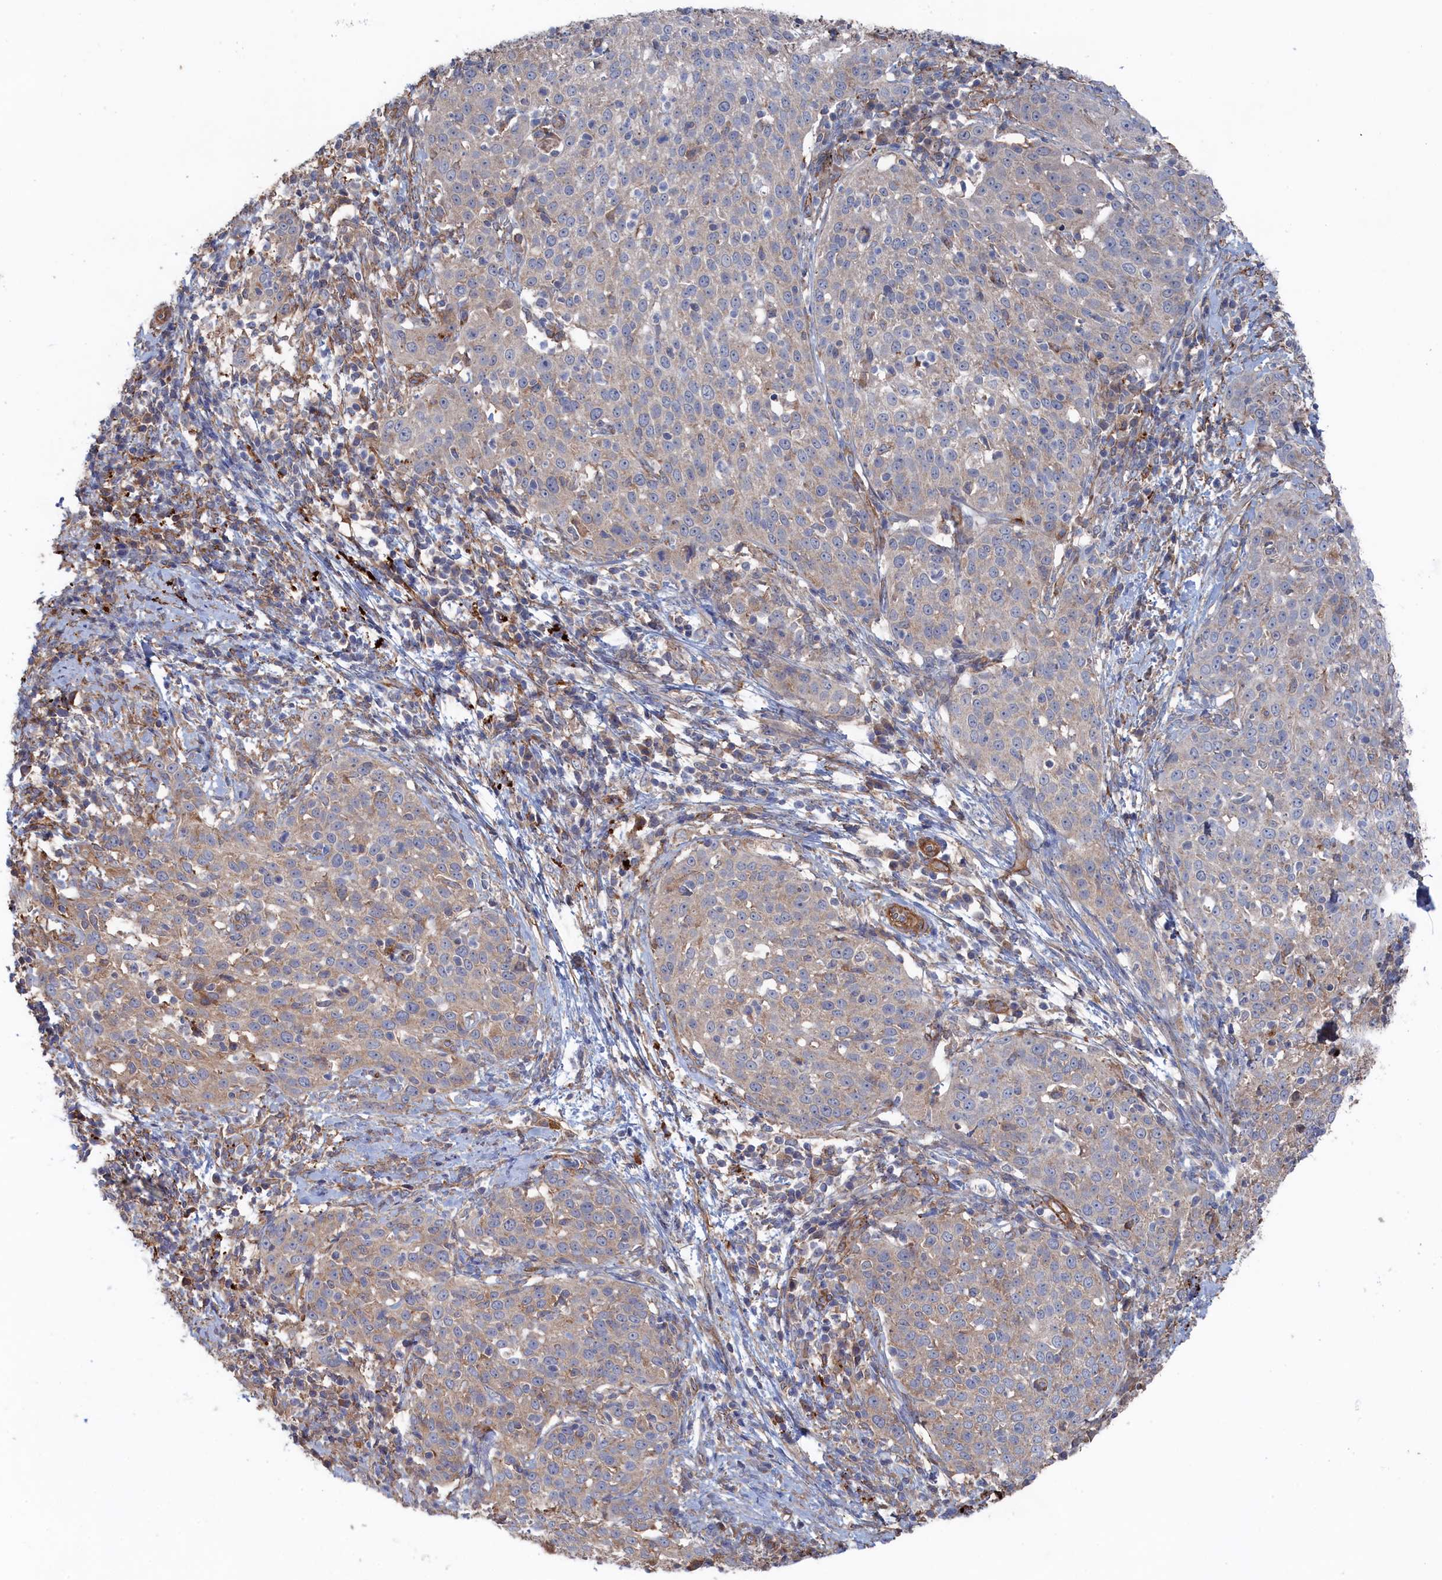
{"staining": {"intensity": "weak", "quantity": "<25%", "location": "cytoplasmic/membranous"}, "tissue": "cervical cancer", "cell_type": "Tumor cells", "image_type": "cancer", "snomed": [{"axis": "morphology", "description": "Squamous cell carcinoma, NOS"}, {"axis": "topography", "description": "Cervix"}], "caption": "IHC histopathology image of human squamous cell carcinoma (cervical) stained for a protein (brown), which displays no positivity in tumor cells.", "gene": "FILIP1L", "patient": {"sex": "female", "age": 57}}